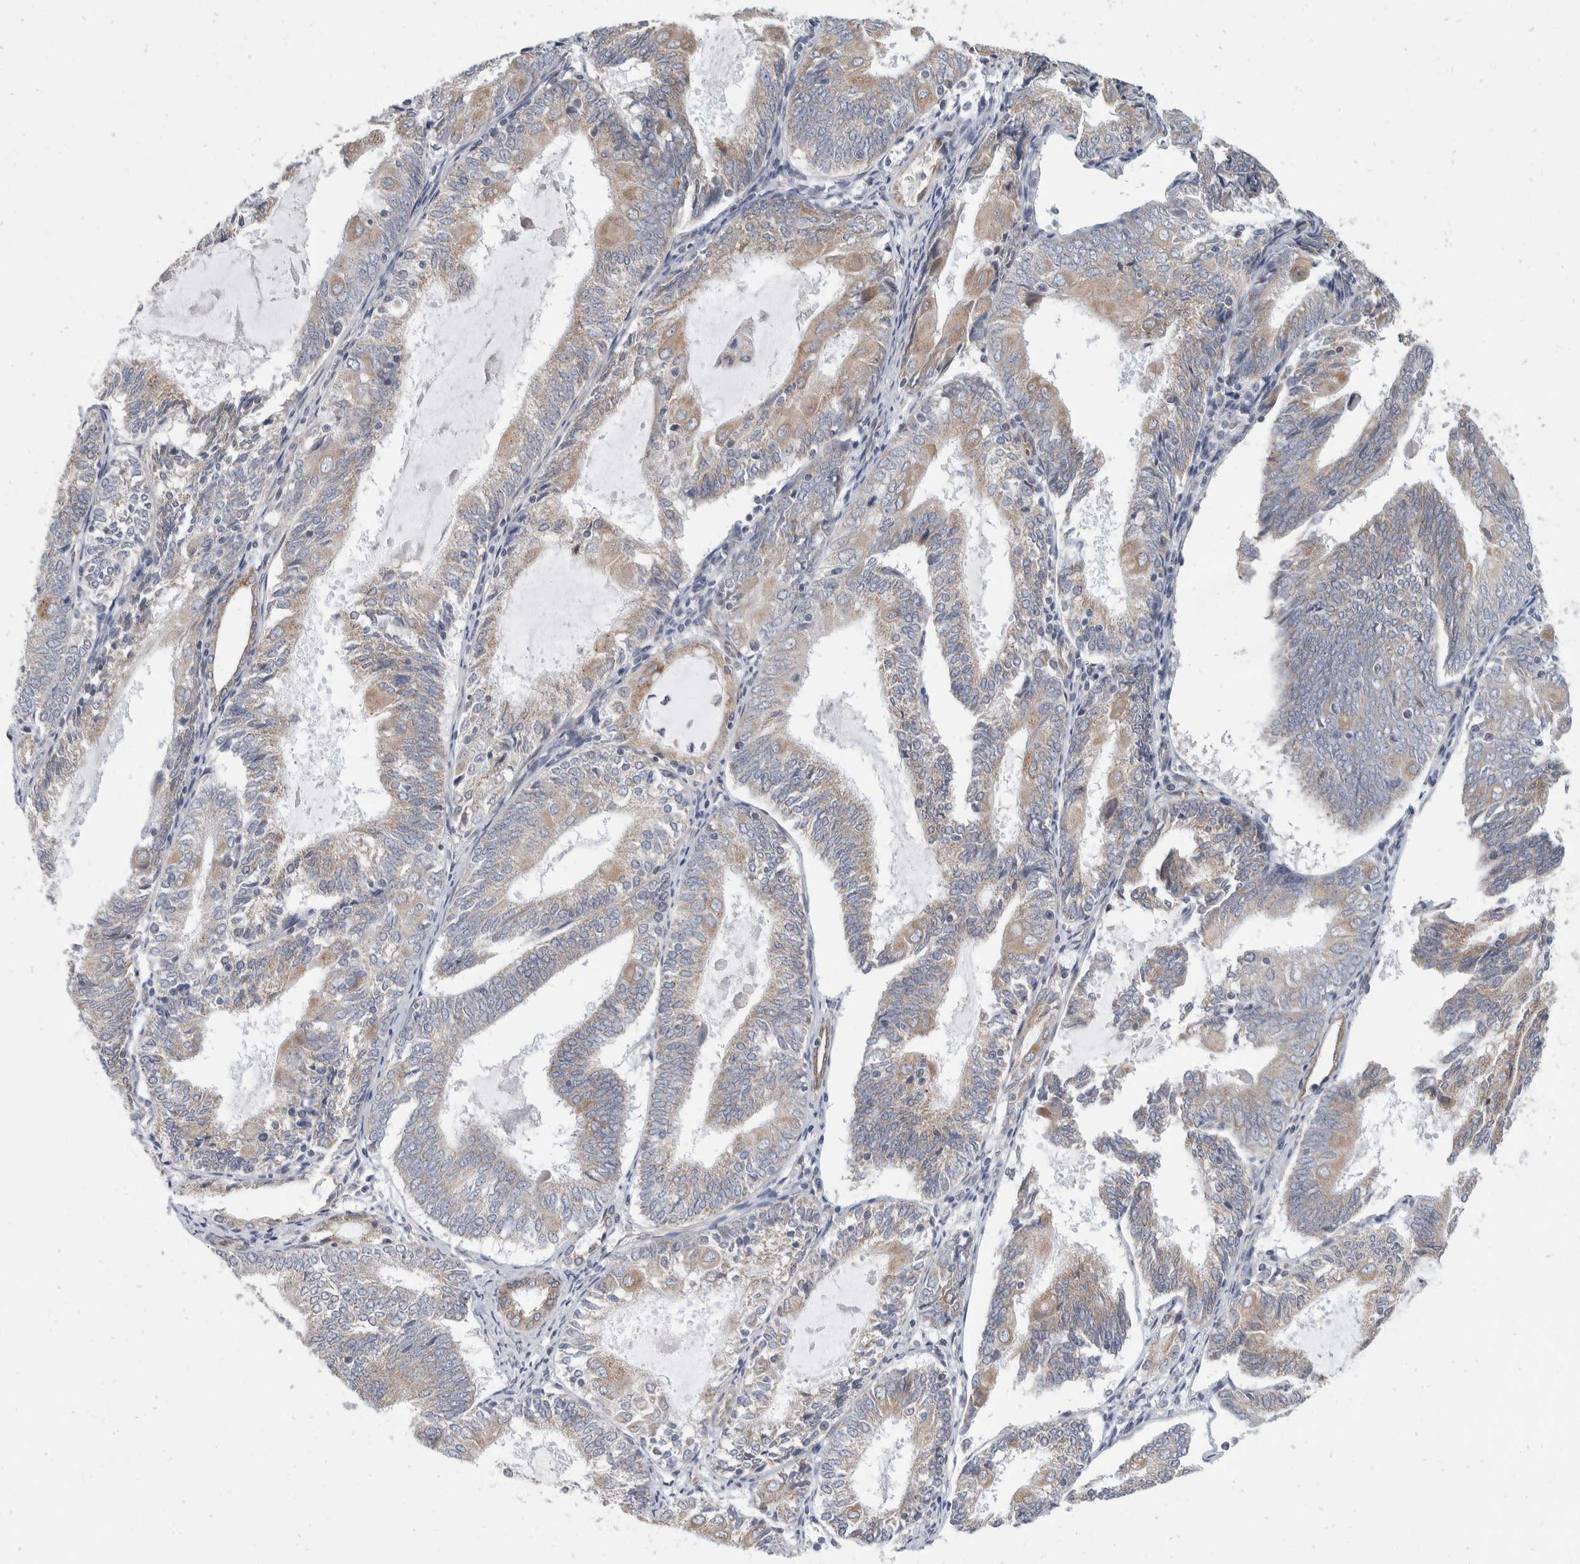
{"staining": {"intensity": "weak", "quantity": ">75%", "location": "cytoplasmic/membranous"}, "tissue": "endometrial cancer", "cell_type": "Tumor cells", "image_type": "cancer", "snomed": [{"axis": "morphology", "description": "Adenocarcinoma, NOS"}, {"axis": "topography", "description": "Endometrium"}], "caption": "The photomicrograph displays immunohistochemical staining of endometrial adenocarcinoma. There is weak cytoplasmic/membranous expression is appreciated in about >75% of tumor cells.", "gene": "TMEM245", "patient": {"sex": "female", "age": 81}}